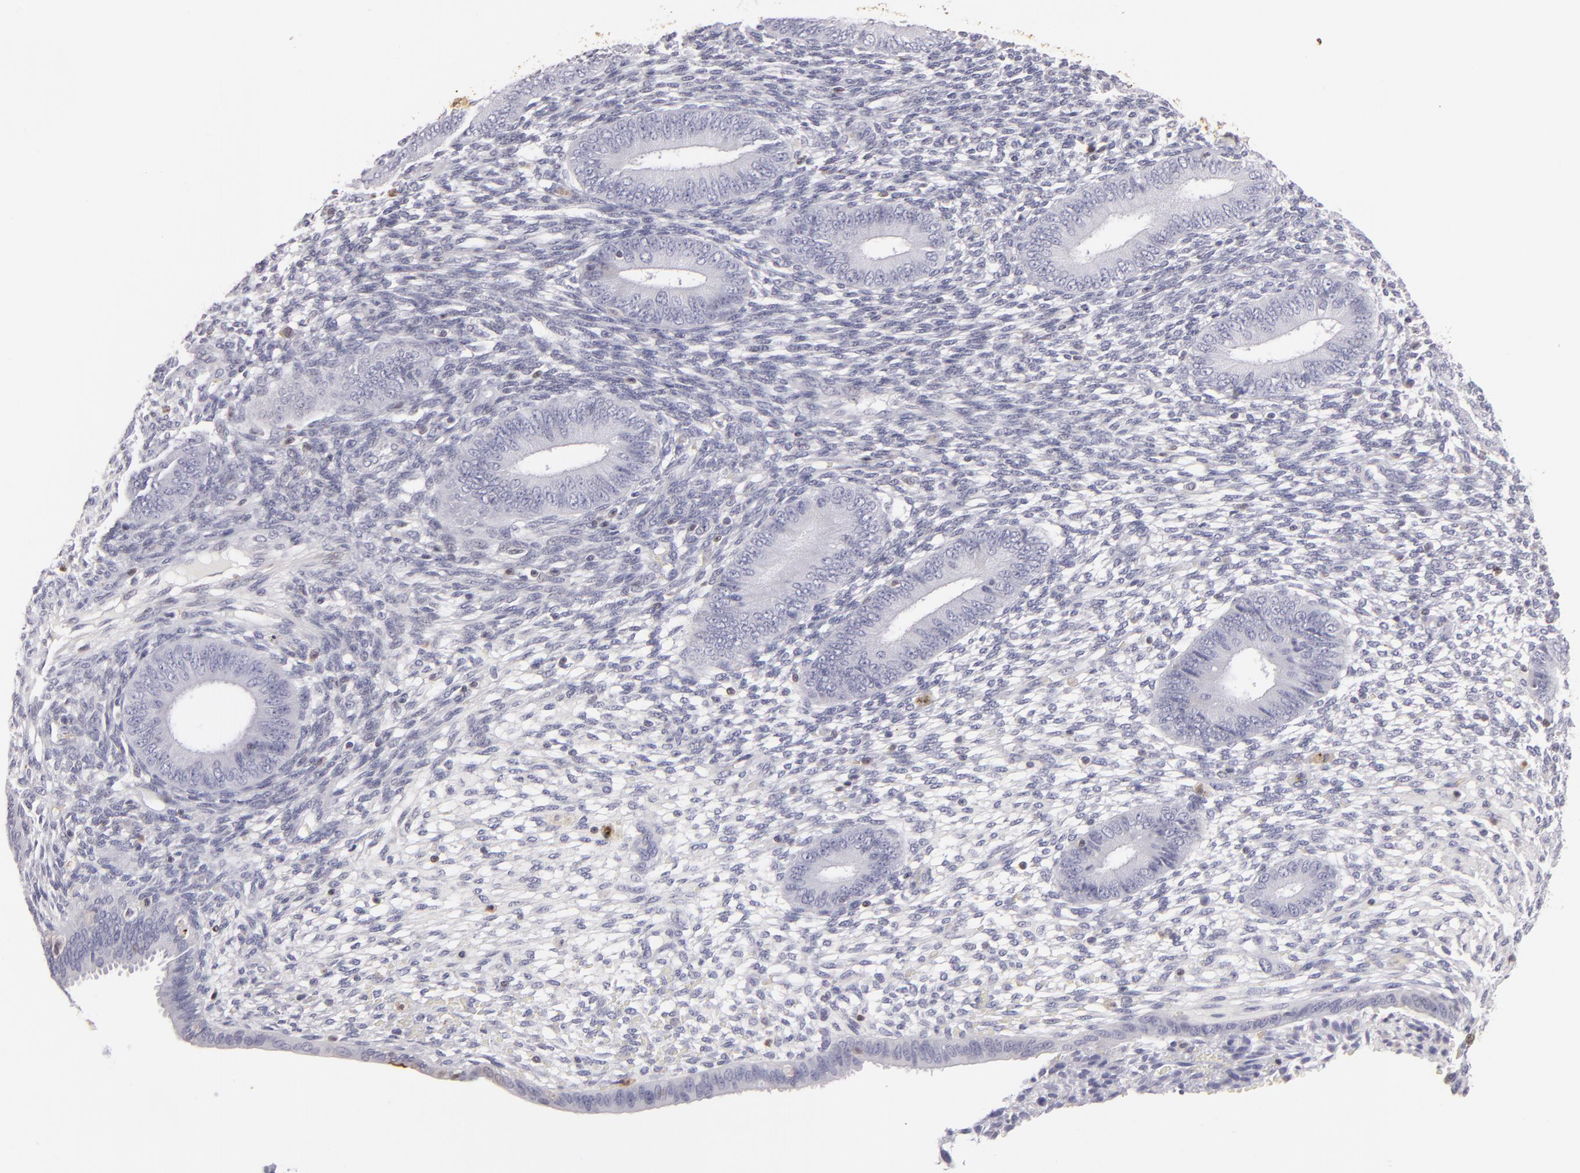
{"staining": {"intensity": "negative", "quantity": "none", "location": "none"}, "tissue": "endometrium", "cell_type": "Cells in endometrial stroma", "image_type": "normal", "snomed": [{"axis": "morphology", "description": "Normal tissue, NOS"}, {"axis": "topography", "description": "Endometrium"}], "caption": "Immunohistochemistry (IHC) micrograph of normal endometrium: endometrium stained with DAB (3,3'-diaminobenzidine) displays no significant protein expression in cells in endometrial stroma.", "gene": "S100A2", "patient": {"sex": "female", "age": 42}}